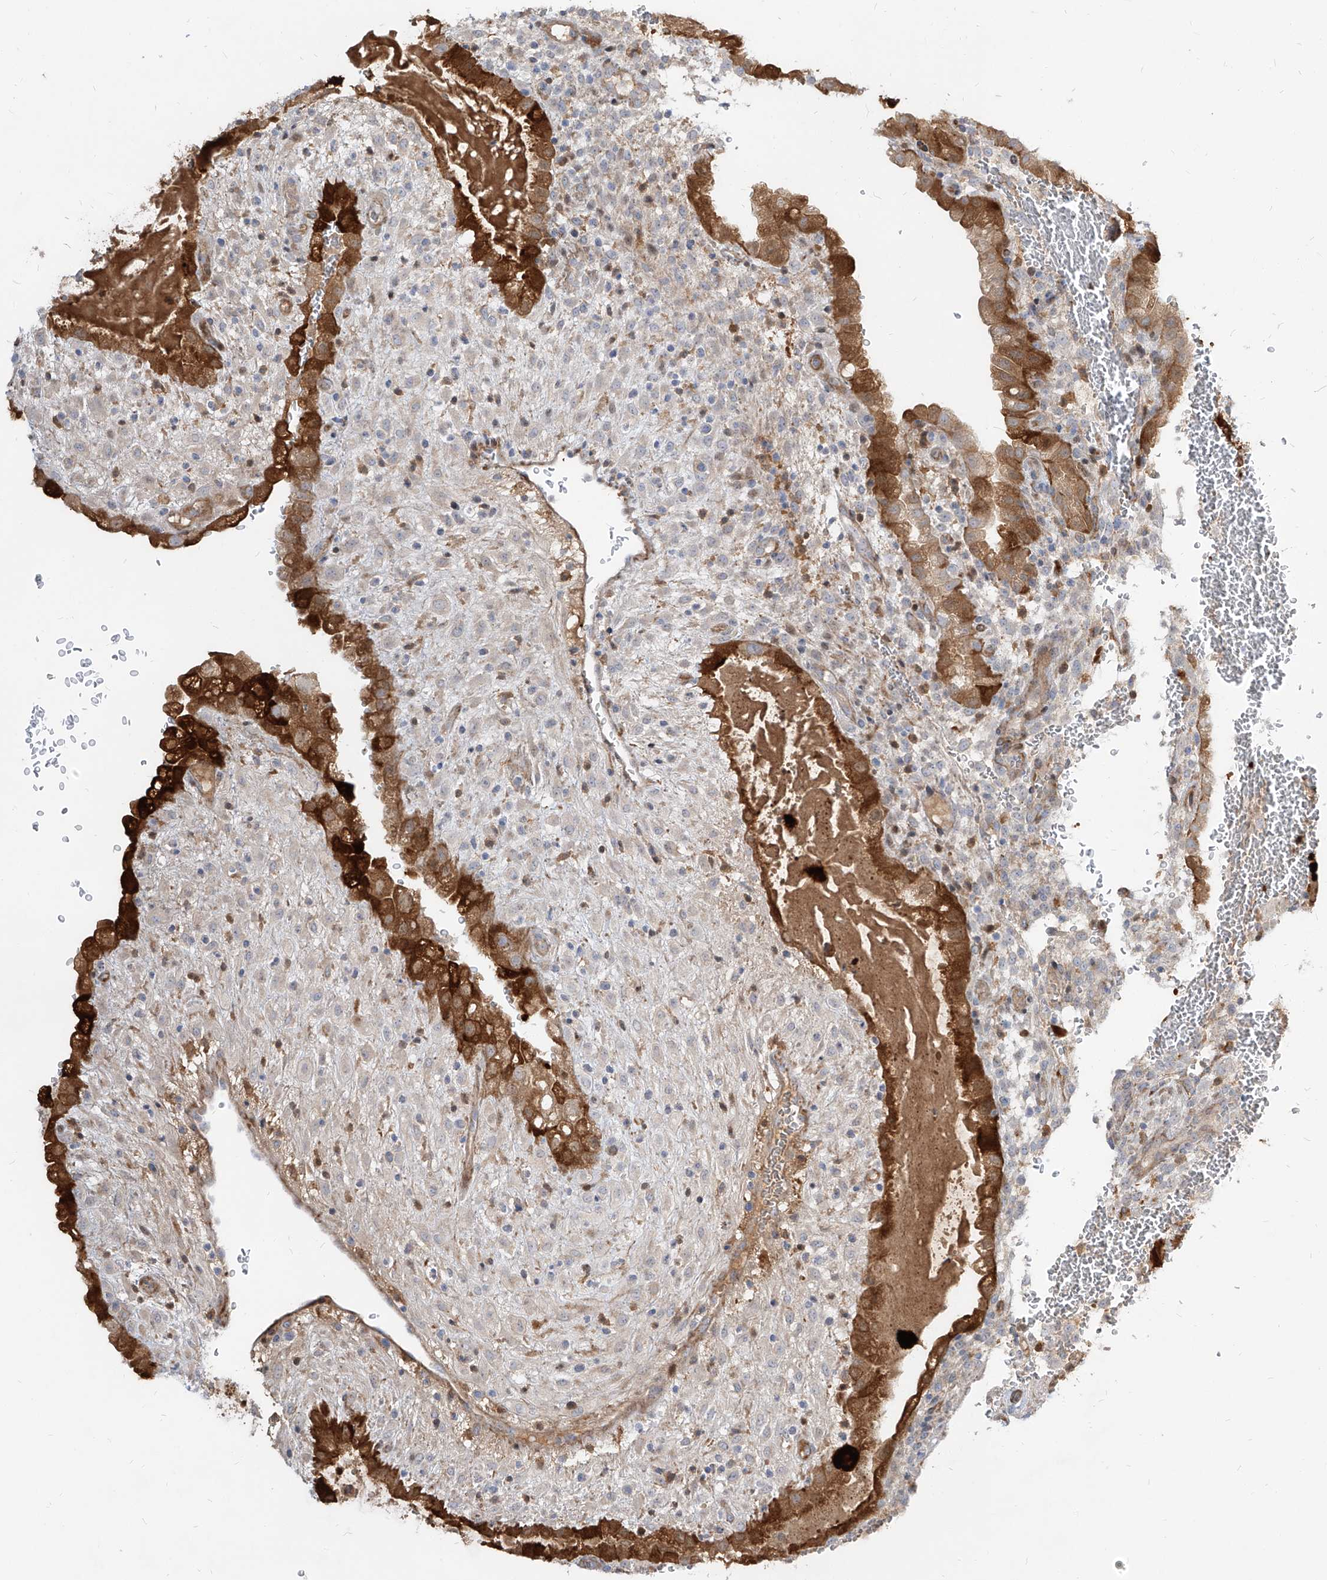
{"staining": {"intensity": "weak", "quantity": "<25%", "location": "cytoplasmic/membranous"}, "tissue": "placenta", "cell_type": "Decidual cells", "image_type": "normal", "snomed": [{"axis": "morphology", "description": "Normal tissue, NOS"}, {"axis": "topography", "description": "Placenta"}], "caption": "There is no significant positivity in decidual cells of placenta. Brightfield microscopy of immunohistochemistry (IHC) stained with DAB (3,3'-diaminobenzidine) (brown) and hematoxylin (blue), captured at high magnification.", "gene": "KYNU", "patient": {"sex": "female", "age": 35}}